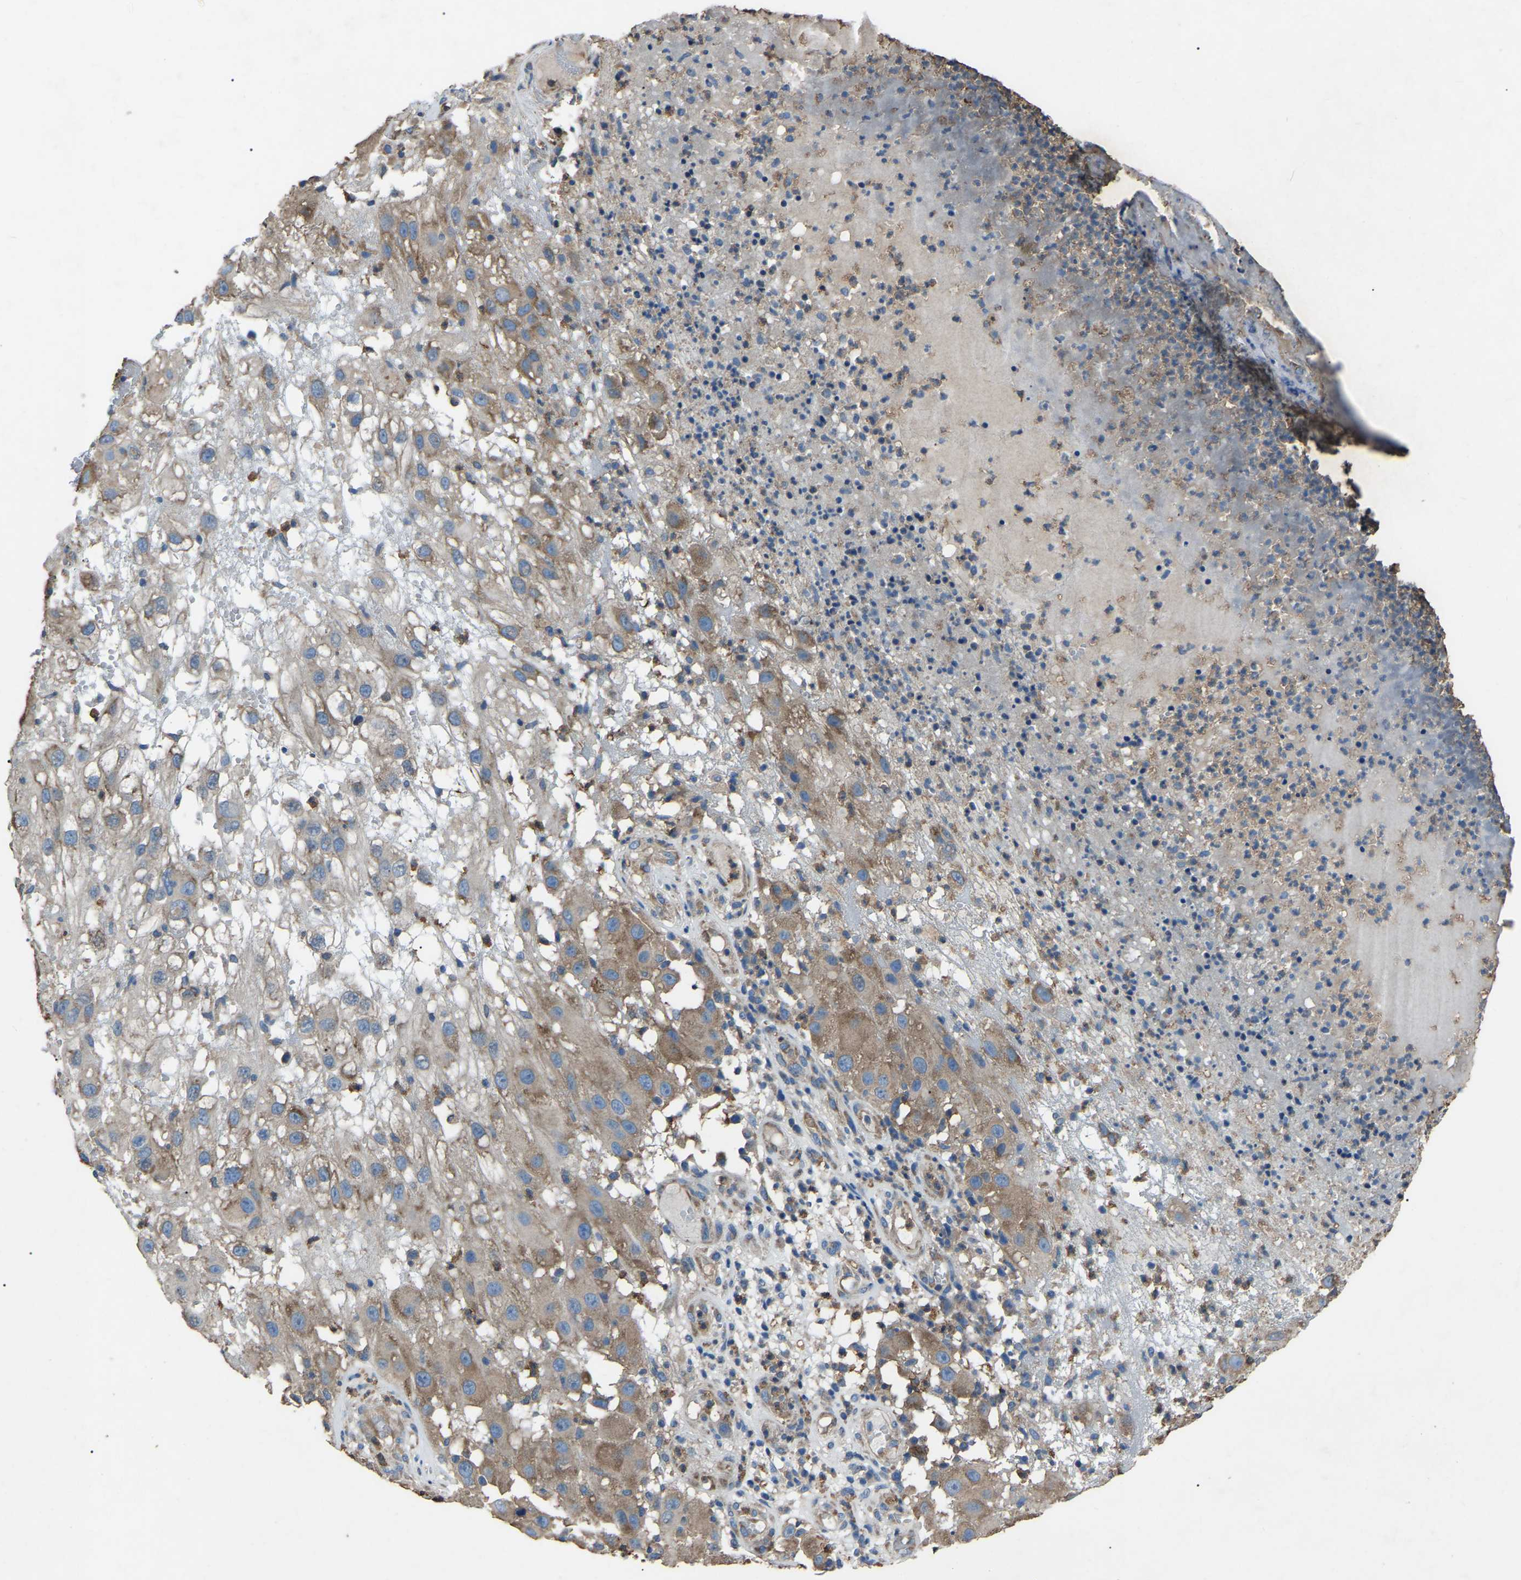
{"staining": {"intensity": "moderate", "quantity": ">75%", "location": "cytoplasmic/membranous"}, "tissue": "melanoma", "cell_type": "Tumor cells", "image_type": "cancer", "snomed": [{"axis": "morphology", "description": "Malignant melanoma, NOS"}, {"axis": "topography", "description": "Skin"}], "caption": "Immunohistochemical staining of human melanoma demonstrates medium levels of moderate cytoplasmic/membranous staining in about >75% of tumor cells.", "gene": "AIMP1", "patient": {"sex": "female", "age": 81}}